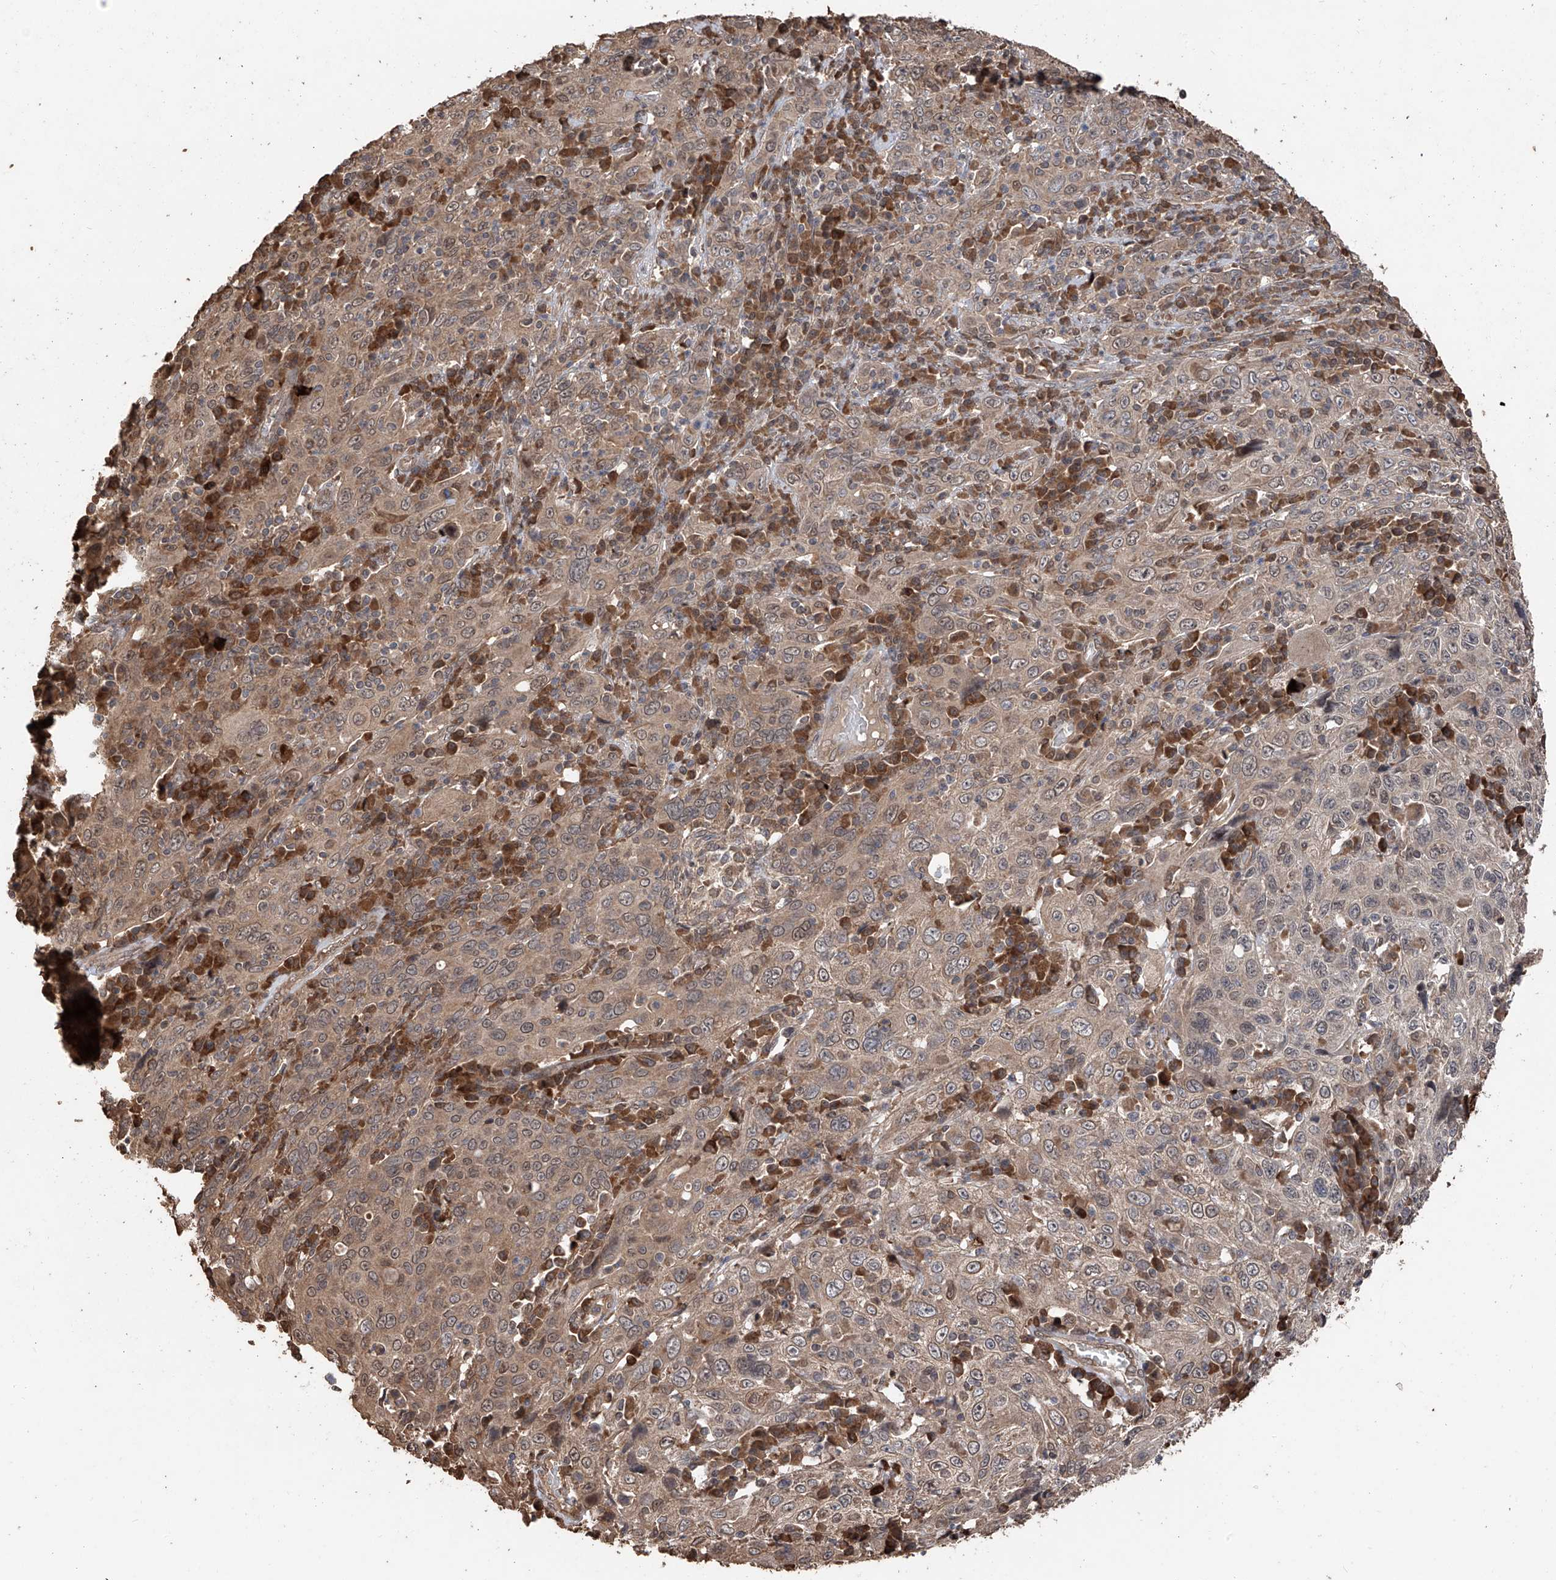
{"staining": {"intensity": "weak", "quantity": ">75%", "location": "cytoplasmic/membranous,nuclear"}, "tissue": "cervical cancer", "cell_type": "Tumor cells", "image_type": "cancer", "snomed": [{"axis": "morphology", "description": "Squamous cell carcinoma, NOS"}, {"axis": "topography", "description": "Cervix"}], "caption": "DAB immunohistochemical staining of cervical squamous cell carcinoma reveals weak cytoplasmic/membranous and nuclear protein expression in approximately >75% of tumor cells.", "gene": "FAM135A", "patient": {"sex": "female", "age": 46}}